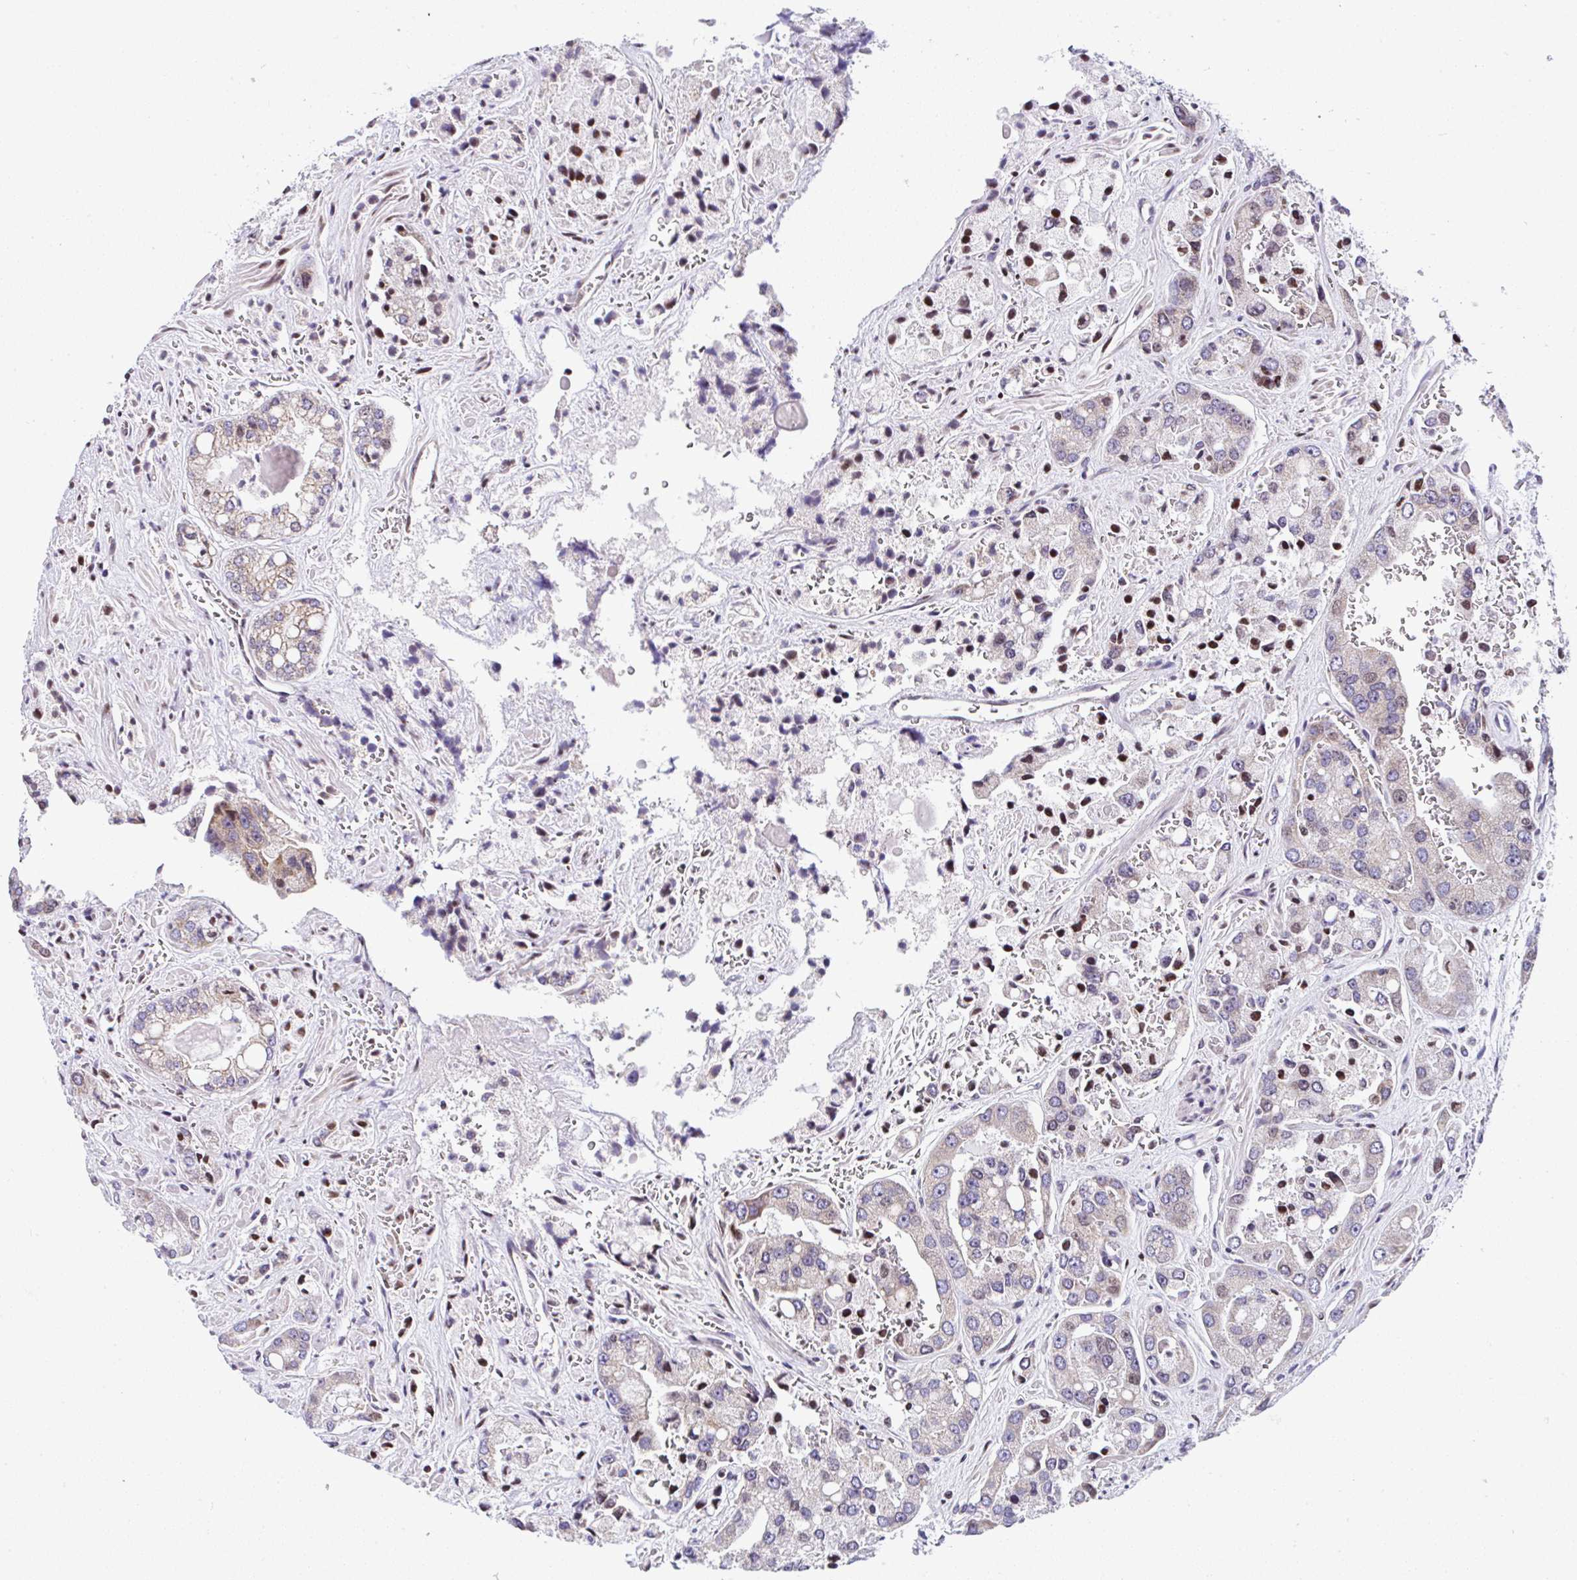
{"staining": {"intensity": "negative", "quantity": "none", "location": "none"}, "tissue": "prostate cancer", "cell_type": "Tumor cells", "image_type": "cancer", "snomed": [{"axis": "morphology", "description": "Normal tissue, NOS"}, {"axis": "morphology", "description": "Adenocarcinoma, High grade"}, {"axis": "topography", "description": "Prostate"}, {"axis": "topography", "description": "Peripheral nerve tissue"}], "caption": "Prostate cancer was stained to show a protein in brown. There is no significant expression in tumor cells.", "gene": "FIGNL1", "patient": {"sex": "male", "age": 68}}